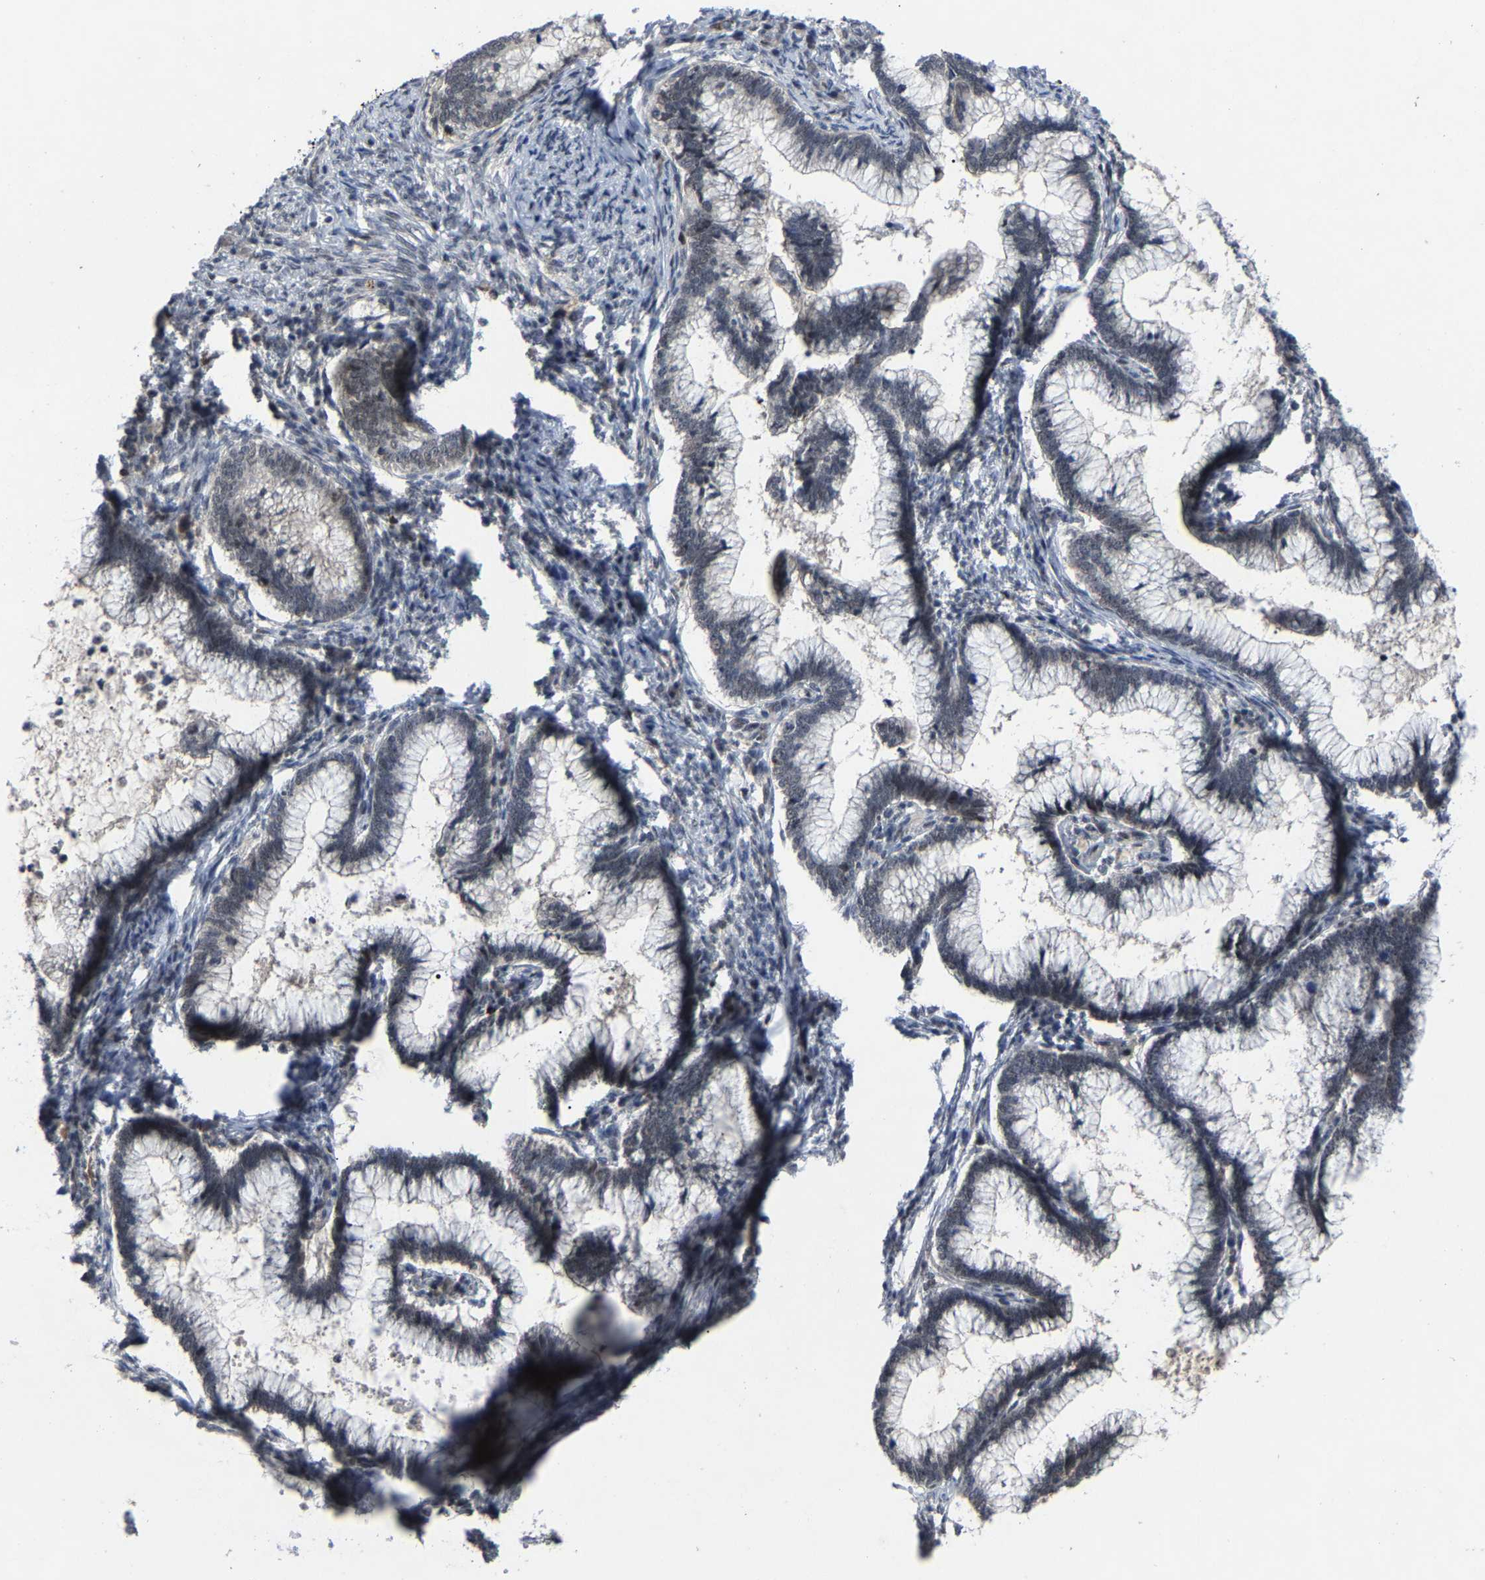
{"staining": {"intensity": "weak", "quantity": "<25%", "location": "nuclear"}, "tissue": "cervical cancer", "cell_type": "Tumor cells", "image_type": "cancer", "snomed": [{"axis": "morphology", "description": "Adenocarcinoma, NOS"}, {"axis": "topography", "description": "Cervix"}], "caption": "Immunohistochemistry (IHC) photomicrograph of human cervical cancer stained for a protein (brown), which shows no expression in tumor cells. (DAB (3,3'-diaminobenzidine) immunohistochemistry (IHC) visualized using brightfield microscopy, high magnification).", "gene": "LSM8", "patient": {"sex": "female", "age": 36}}